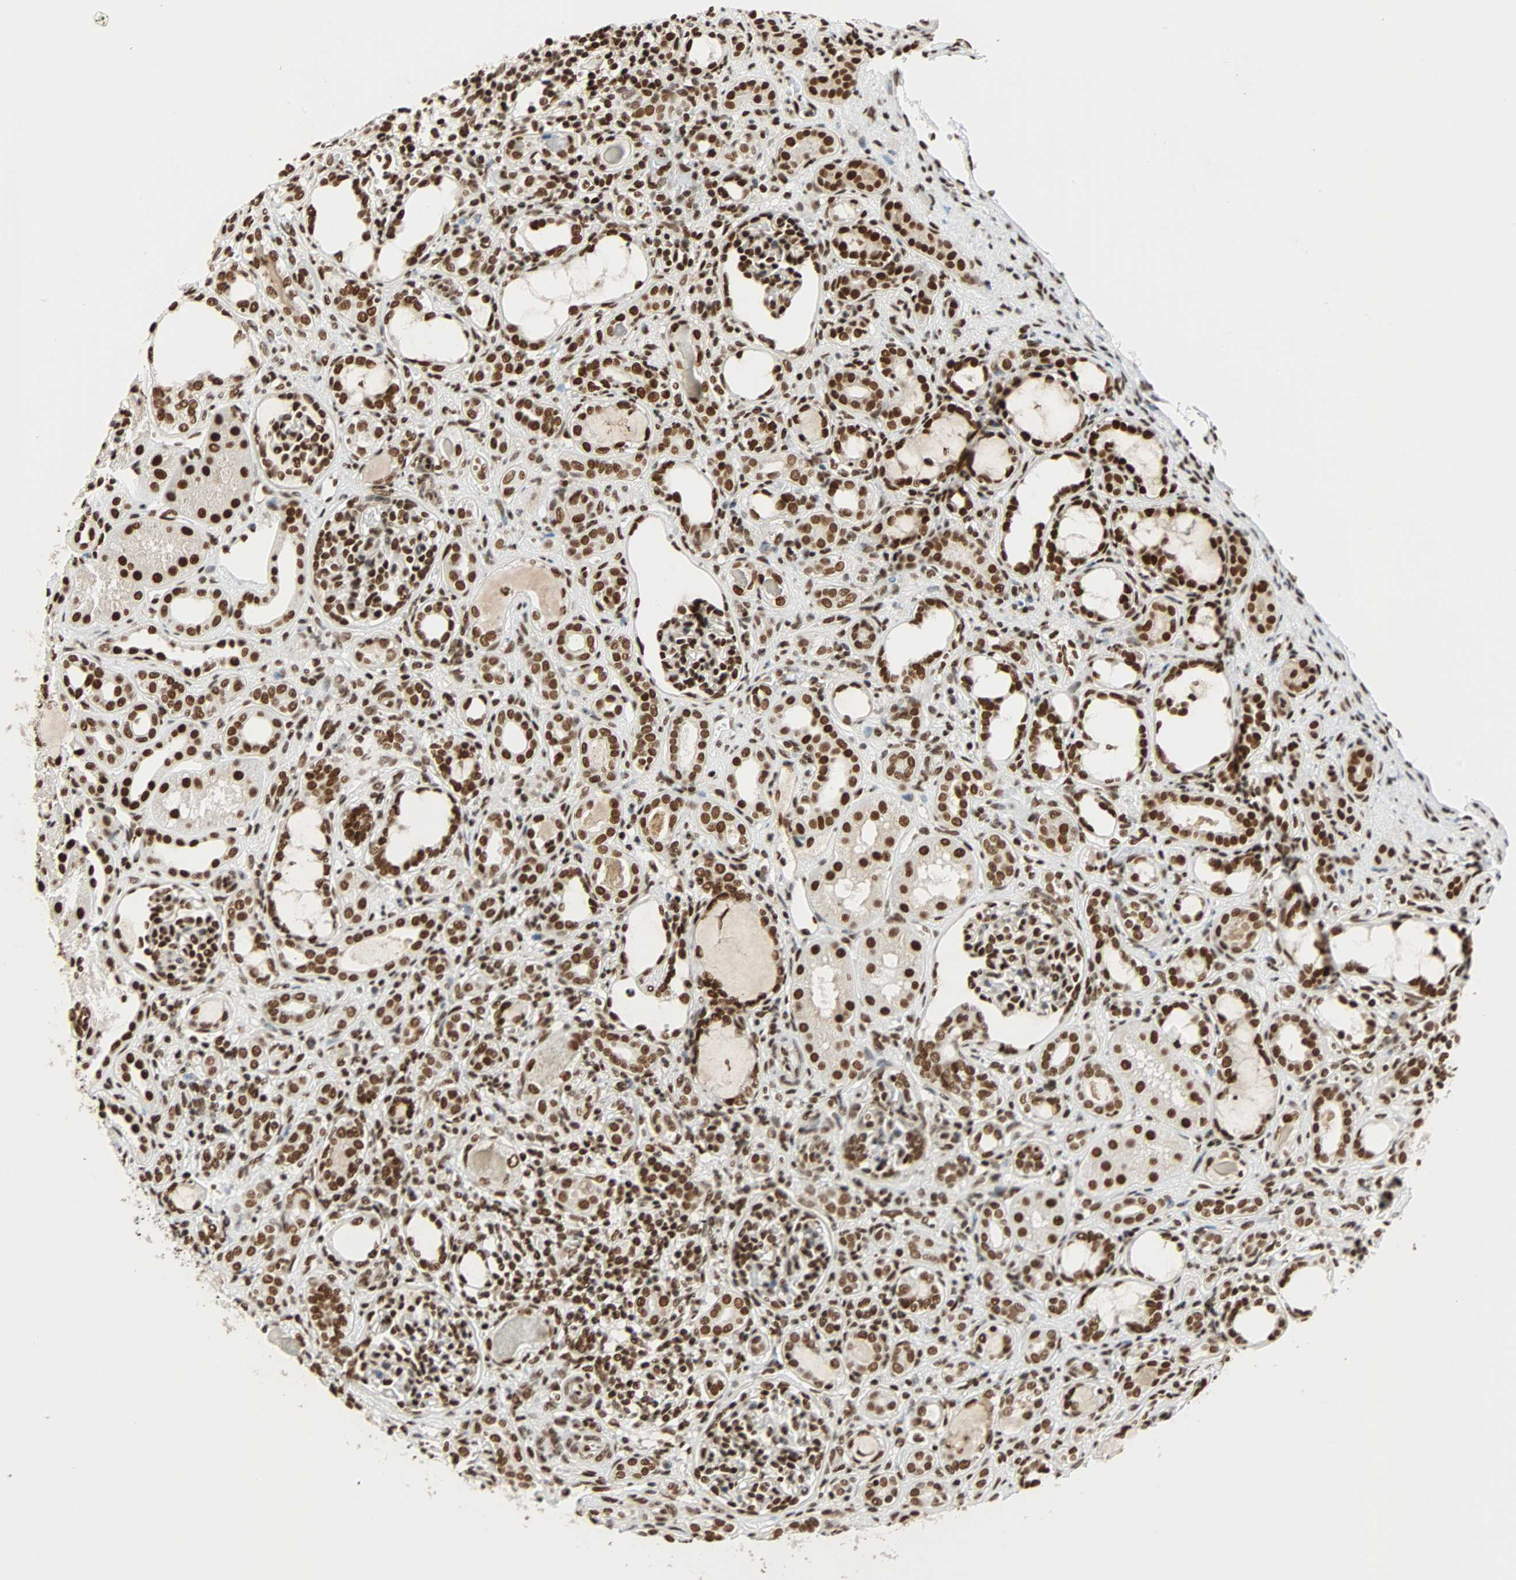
{"staining": {"intensity": "strong", "quantity": ">75%", "location": "nuclear"}, "tissue": "kidney", "cell_type": "Cells in glomeruli", "image_type": "normal", "snomed": [{"axis": "morphology", "description": "Normal tissue, NOS"}, {"axis": "topography", "description": "Kidney"}], "caption": "DAB (3,3'-diaminobenzidine) immunohistochemical staining of benign kidney exhibits strong nuclear protein positivity in approximately >75% of cells in glomeruli. (DAB (3,3'-diaminobenzidine) IHC, brown staining for protein, blue staining for nuclei).", "gene": "CDK12", "patient": {"sex": "male", "age": 7}}